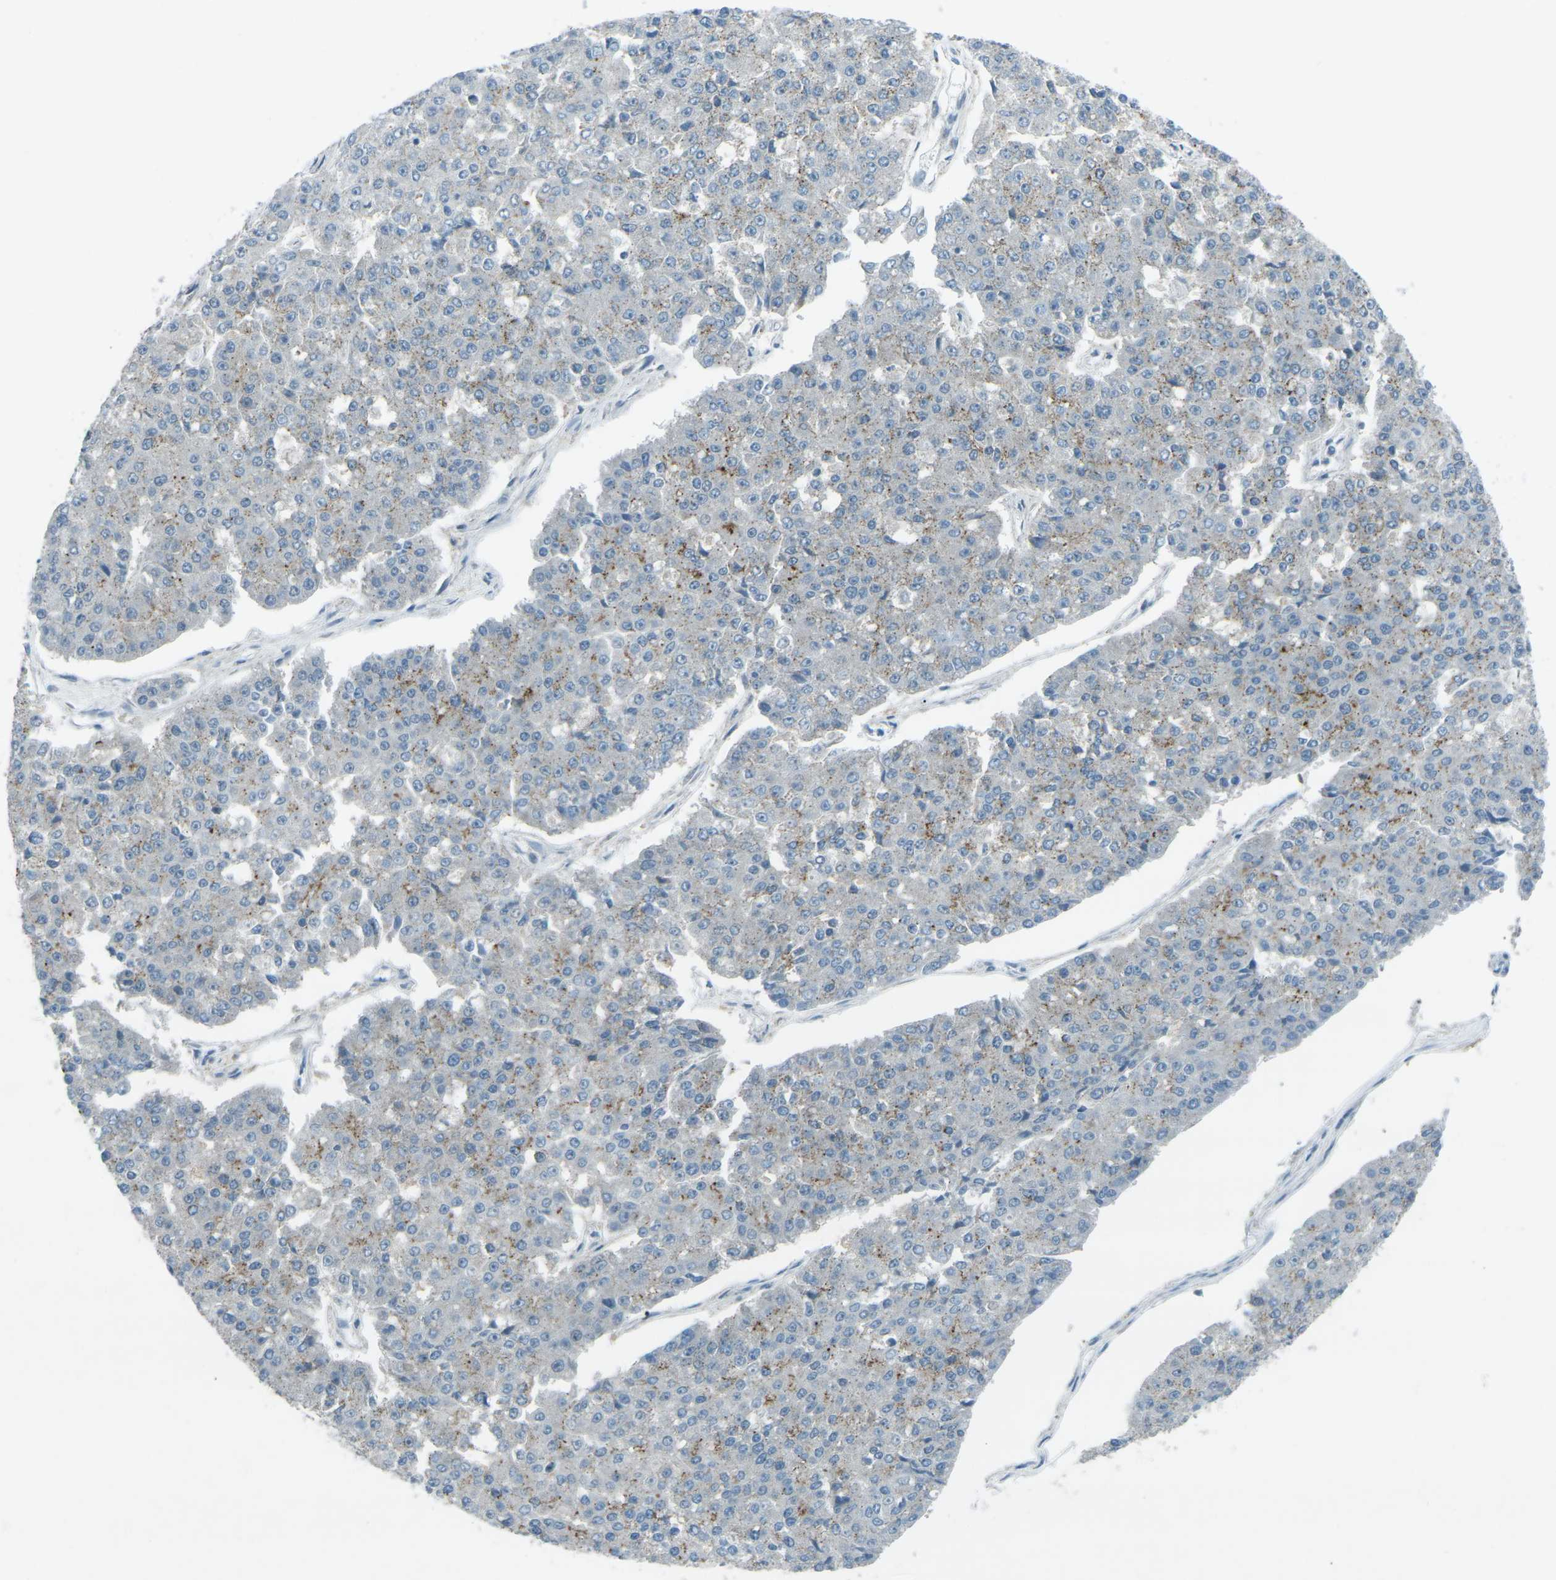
{"staining": {"intensity": "moderate", "quantity": "25%-75%", "location": "cytoplasmic/membranous"}, "tissue": "pancreatic cancer", "cell_type": "Tumor cells", "image_type": "cancer", "snomed": [{"axis": "morphology", "description": "Adenocarcinoma, NOS"}, {"axis": "topography", "description": "Pancreas"}], "caption": "Moderate cytoplasmic/membranous staining is appreciated in about 25%-75% of tumor cells in adenocarcinoma (pancreatic). (IHC, brightfield microscopy, high magnification).", "gene": "PRKCA", "patient": {"sex": "male", "age": 50}}